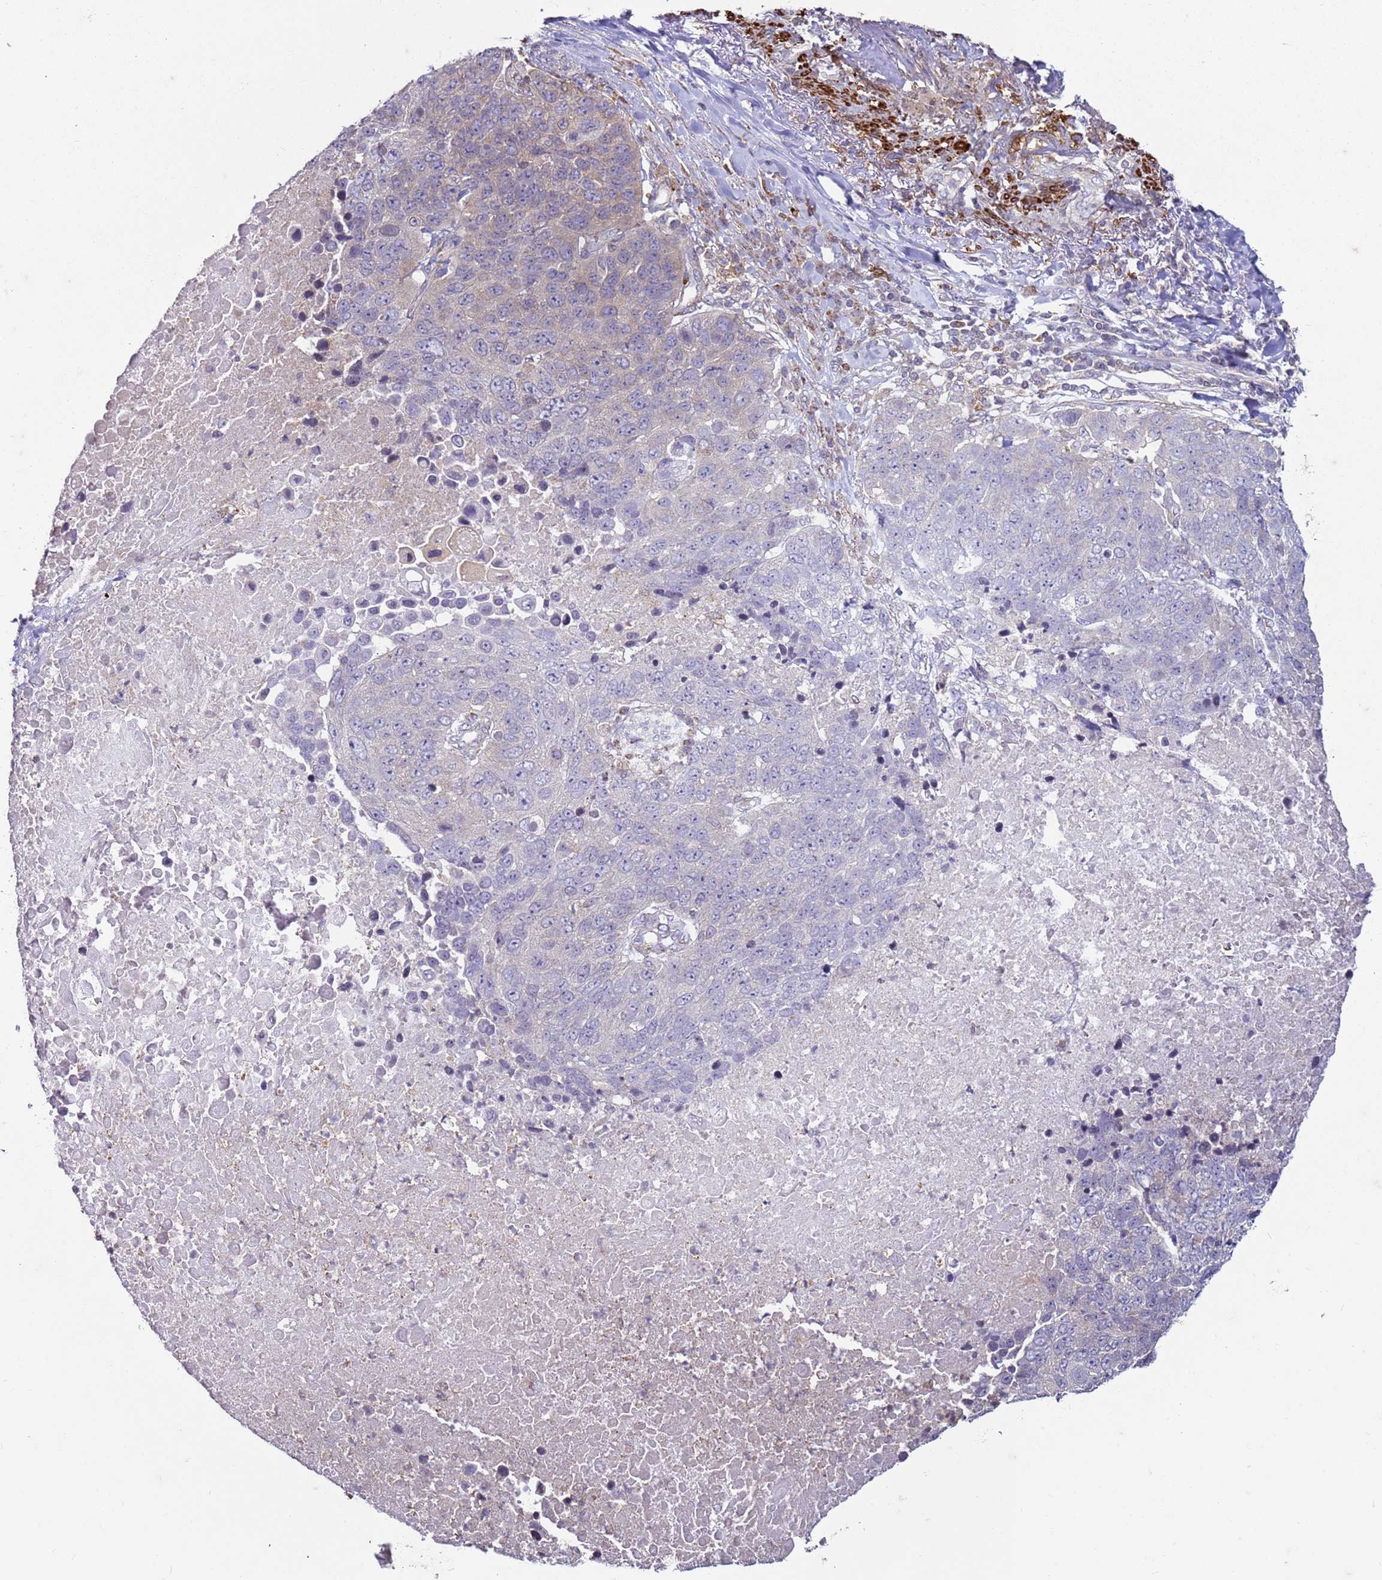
{"staining": {"intensity": "weak", "quantity": "<25%", "location": "cytoplasmic/membranous"}, "tissue": "lung cancer", "cell_type": "Tumor cells", "image_type": "cancer", "snomed": [{"axis": "morphology", "description": "Normal tissue, NOS"}, {"axis": "morphology", "description": "Squamous cell carcinoma, NOS"}, {"axis": "topography", "description": "Lymph node"}, {"axis": "topography", "description": "Lung"}], "caption": "Tumor cells are negative for protein expression in human squamous cell carcinoma (lung).", "gene": "SNAPC4", "patient": {"sex": "male", "age": 66}}